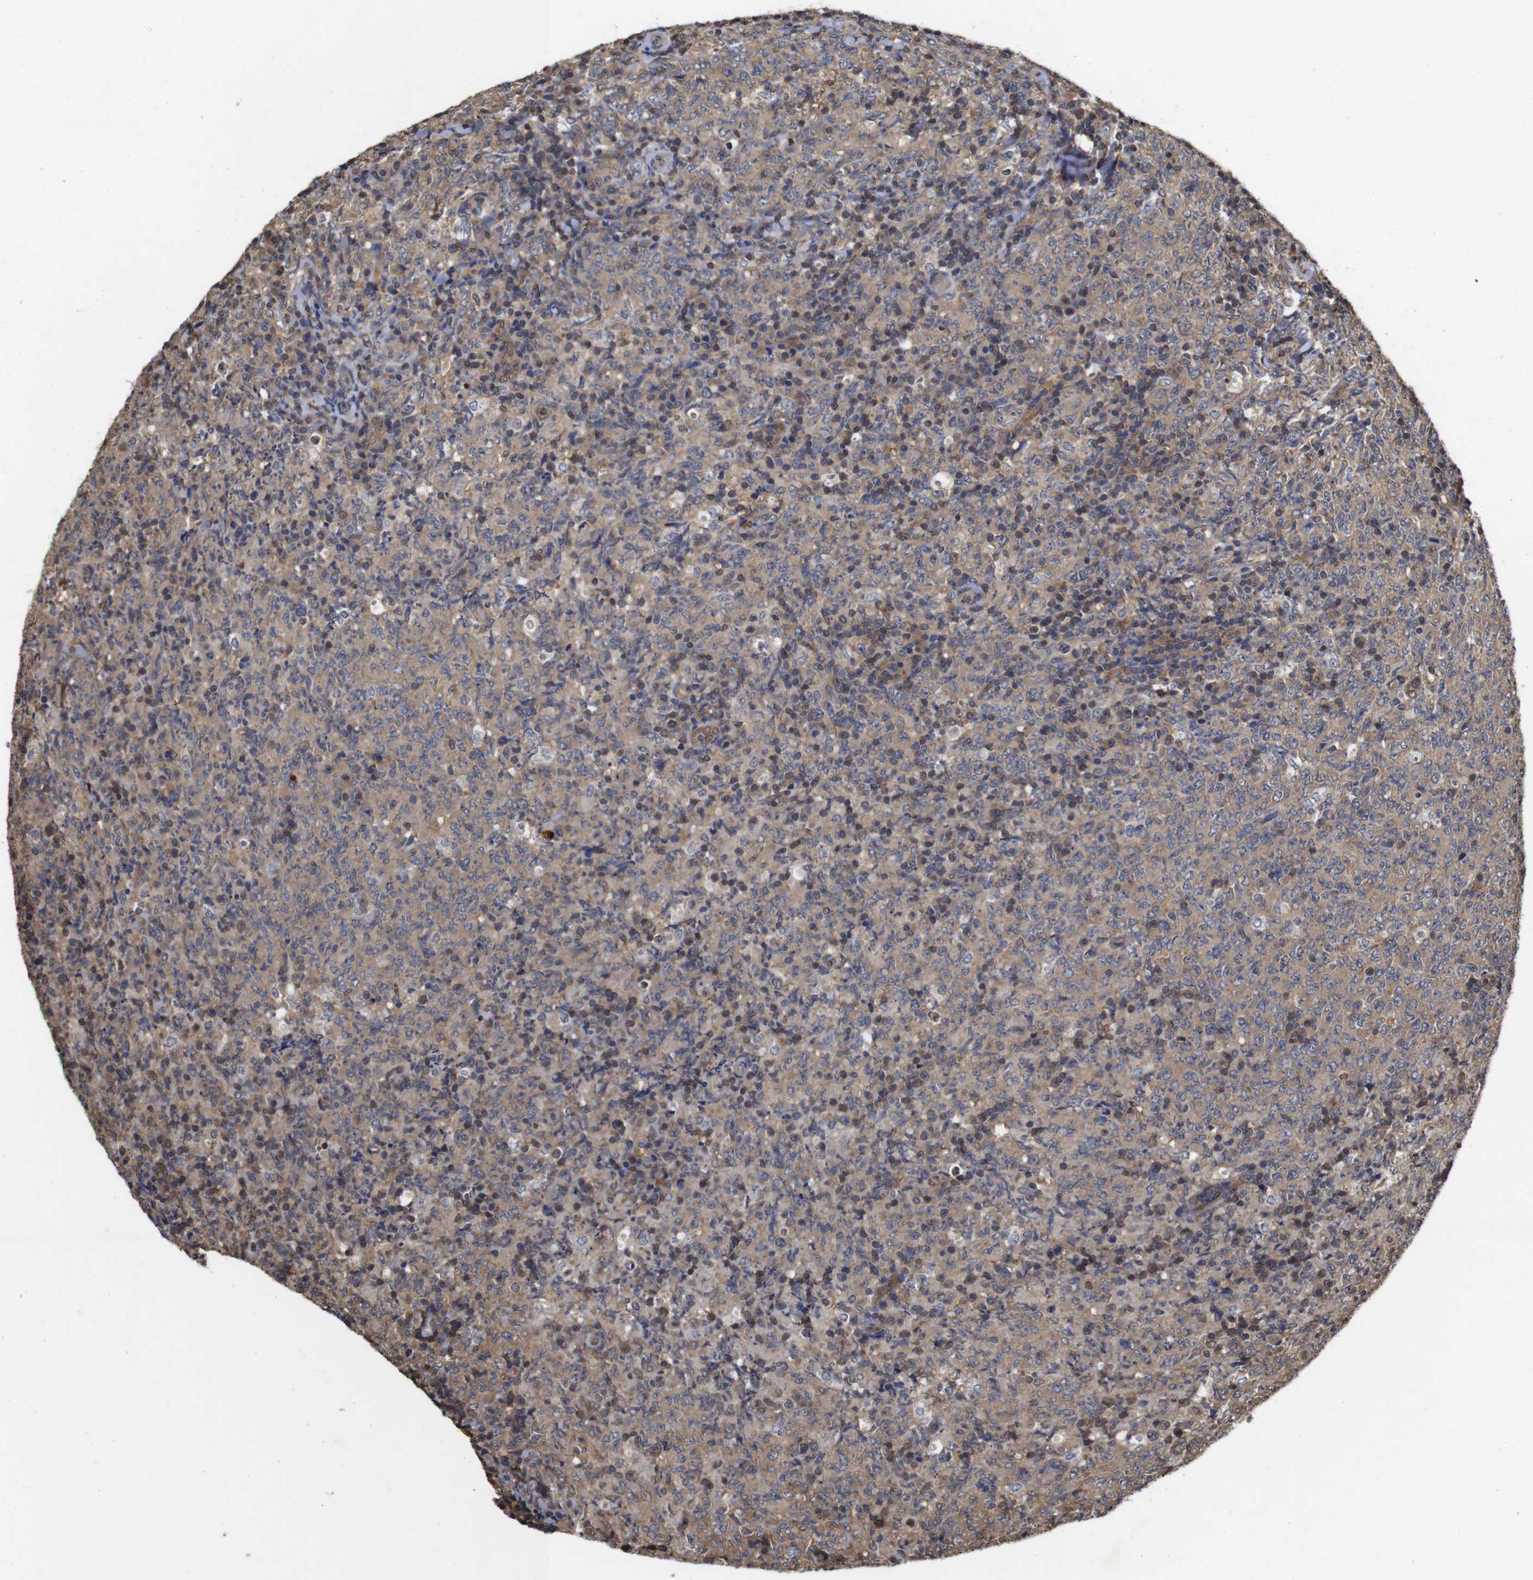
{"staining": {"intensity": "weak", "quantity": ">75%", "location": "cytoplasmic/membranous"}, "tissue": "lymphoma", "cell_type": "Tumor cells", "image_type": "cancer", "snomed": [{"axis": "morphology", "description": "Malignant lymphoma, non-Hodgkin's type, High grade"}, {"axis": "topography", "description": "Tonsil"}], "caption": "Lymphoma stained with a brown dye reveals weak cytoplasmic/membranous positive staining in approximately >75% of tumor cells.", "gene": "SUMO3", "patient": {"sex": "female", "age": 36}}